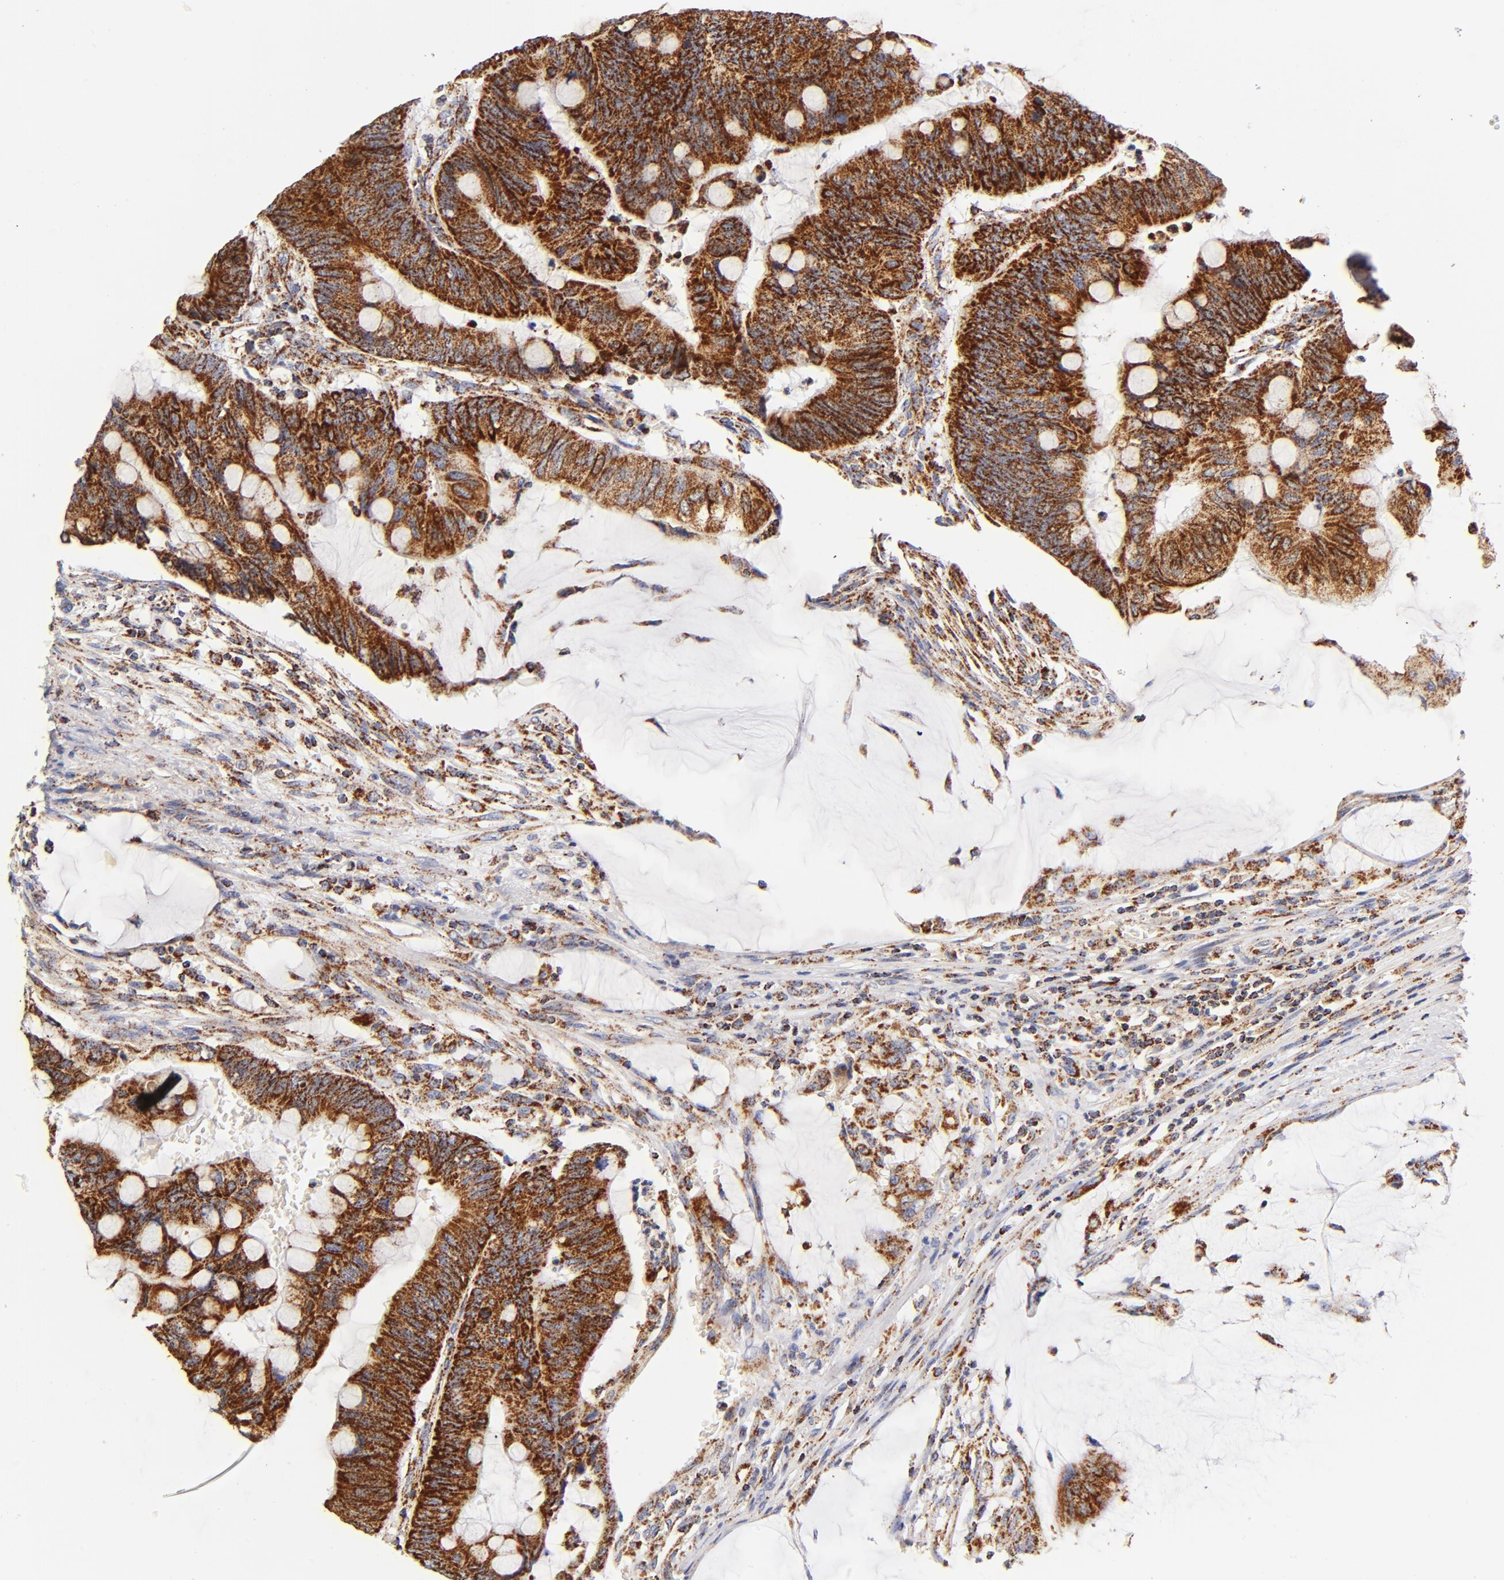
{"staining": {"intensity": "strong", "quantity": ">75%", "location": "cytoplasmic/membranous"}, "tissue": "colorectal cancer", "cell_type": "Tumor cells", "image_type": "cancer", "snomed": [{"axis": "morphology", "description": "Normal tissue, NOS"}, {"axis": "morphology", "description": "Adenocarcinoma, NOS"}, {"axis": "topography", "description": "Rectum"}], "caption": "IHC histopathology image of colorectal cancer stained for a protein (brown), which shows high levels of strong cytoplasmic/membranous expression in about >75% of tumor cells.", "gene": "ECHS1", "patient": {"sex": "male", "age": 92}}